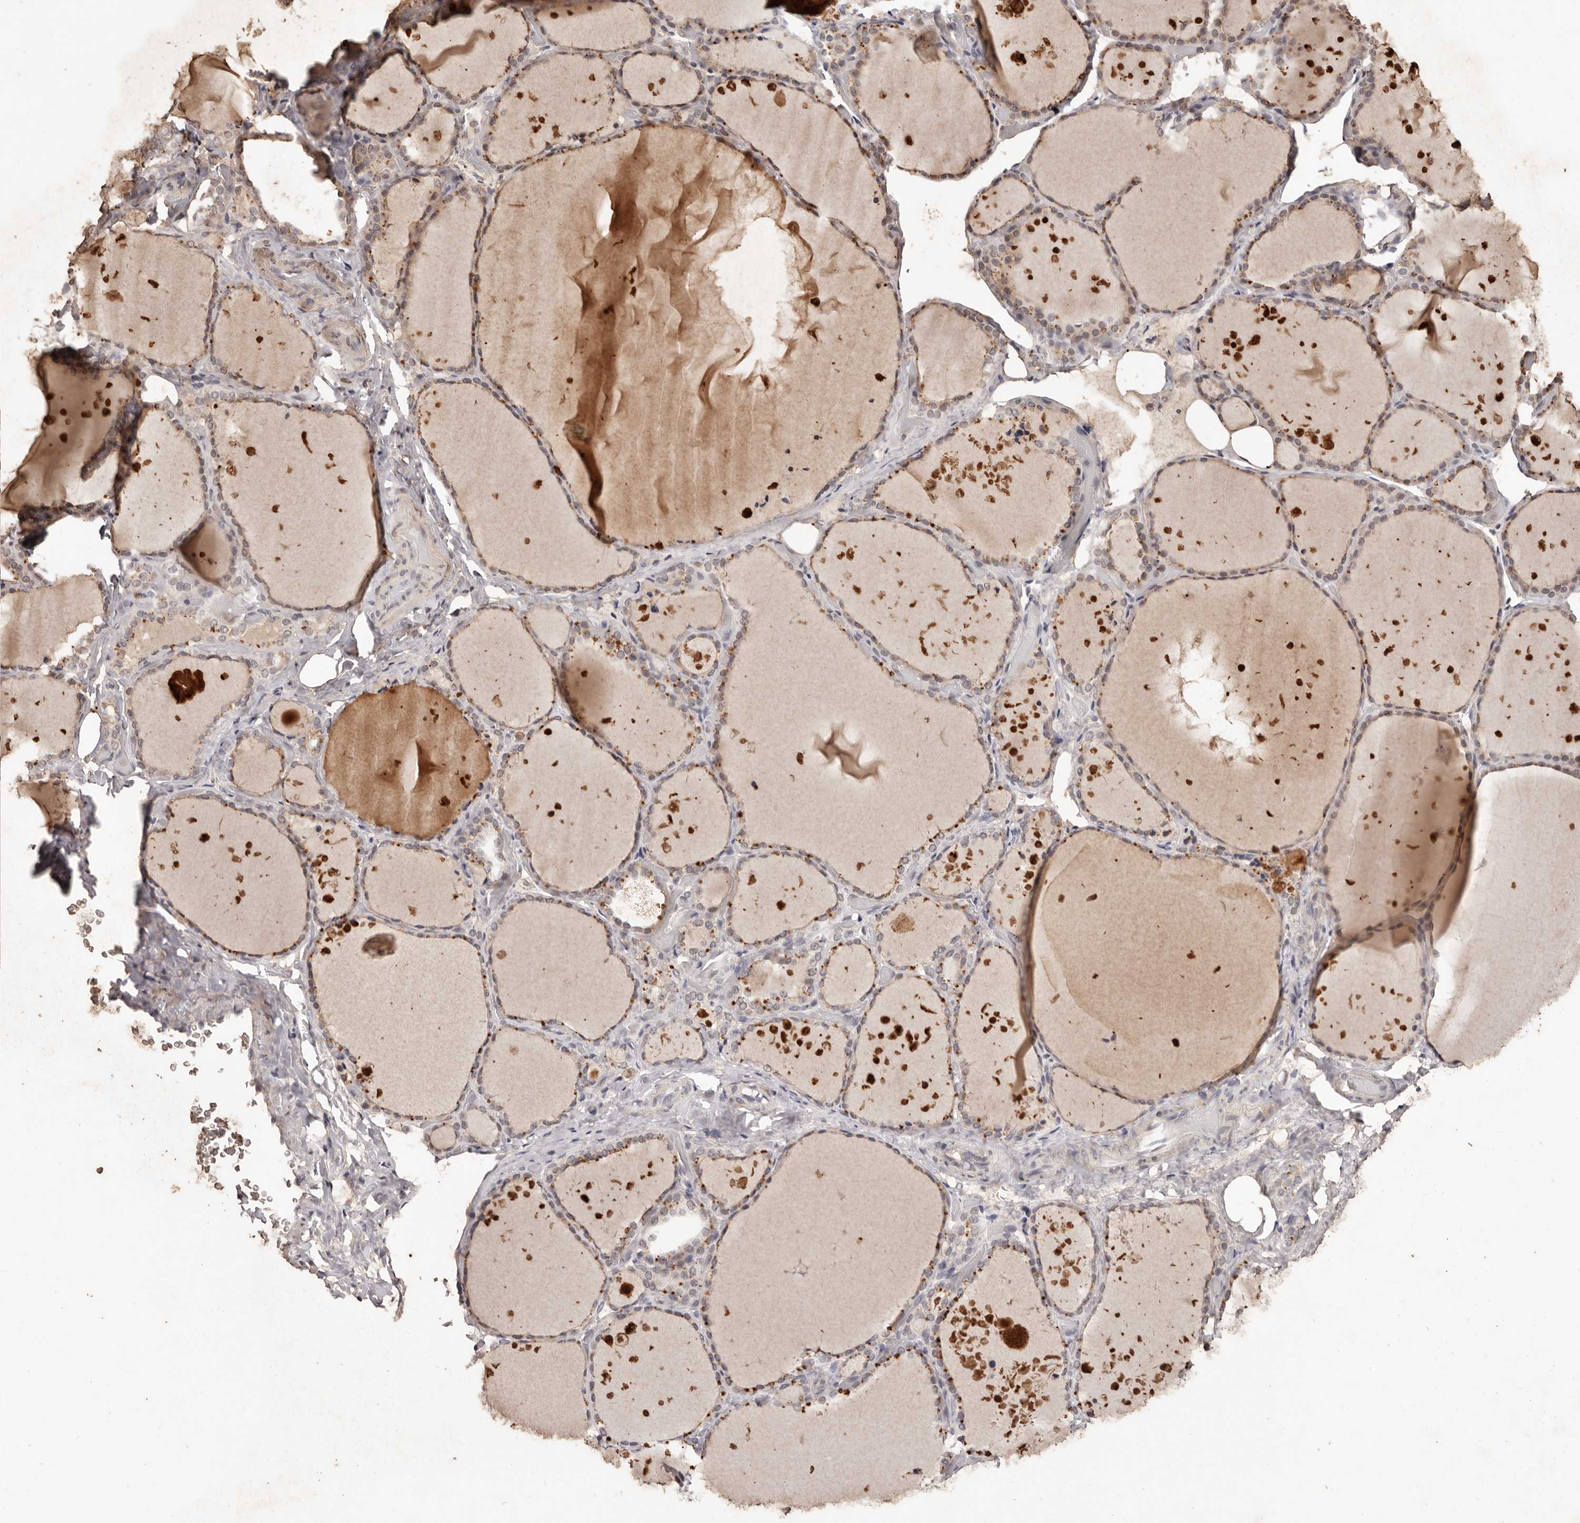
{"staining": {"intensity": "weak", "quantity": "25%-75%", "location": "cytoplasmic/membranous"}, "tissue": "thyroid gland", "cell_type": "Glandular cells", "image_type": "normal", "snomed": [{"axis": "morphology", "description": "Normal tissue, NOS"}, {"axis": "topography", "description": "Thyroid gland"}], "caption": "Glandular cells show weak cytoplasmic/membranous expression in approximately 25%-75% of cells in normal thyroid gland. Immunohistochemistry (ihc) stains the protein of interest in brown and the nuclei are stained blue.", "gene": "PKDCC", "patient": {"sex": "female", "age": 44}}